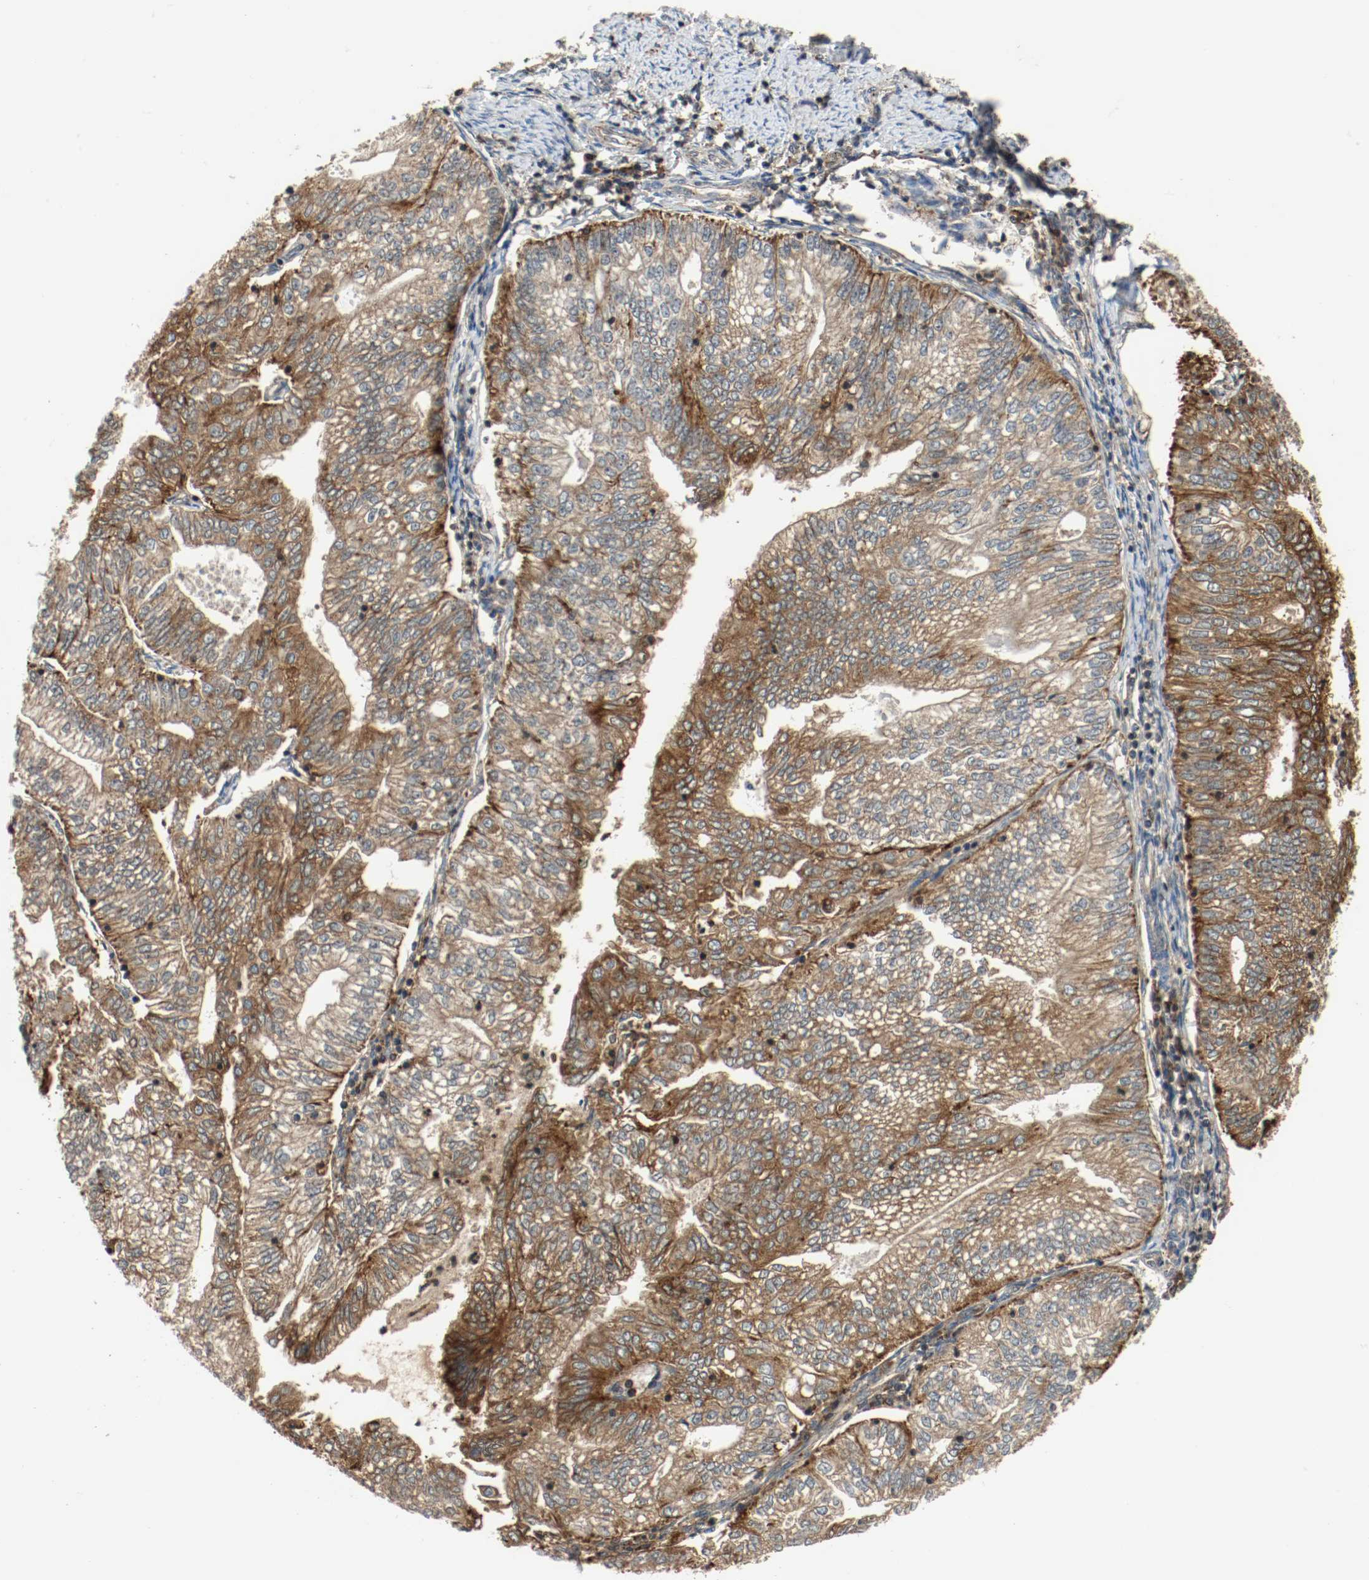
{"staining": {"intensity": "moderate", "quantity": ">75%", "location": "cytoplasmic/membranous"}, "tissue": "endometrial cancer", "cell_type": "Tumor cells", "image_type": "cancer", "snomed": [{"axis": "morphology", "description": "Adenocarcinoma, NOS"}, {"axis": "topography", "description": "Endometrium"}], "caption": "Tumor cells display medium levels of moderate cytoplasmic/membranous staining in approximately >75% of cells in human endometrial cancer.", "gene": "LAMP2", "patient": {"sex": "female", "age": 69}}